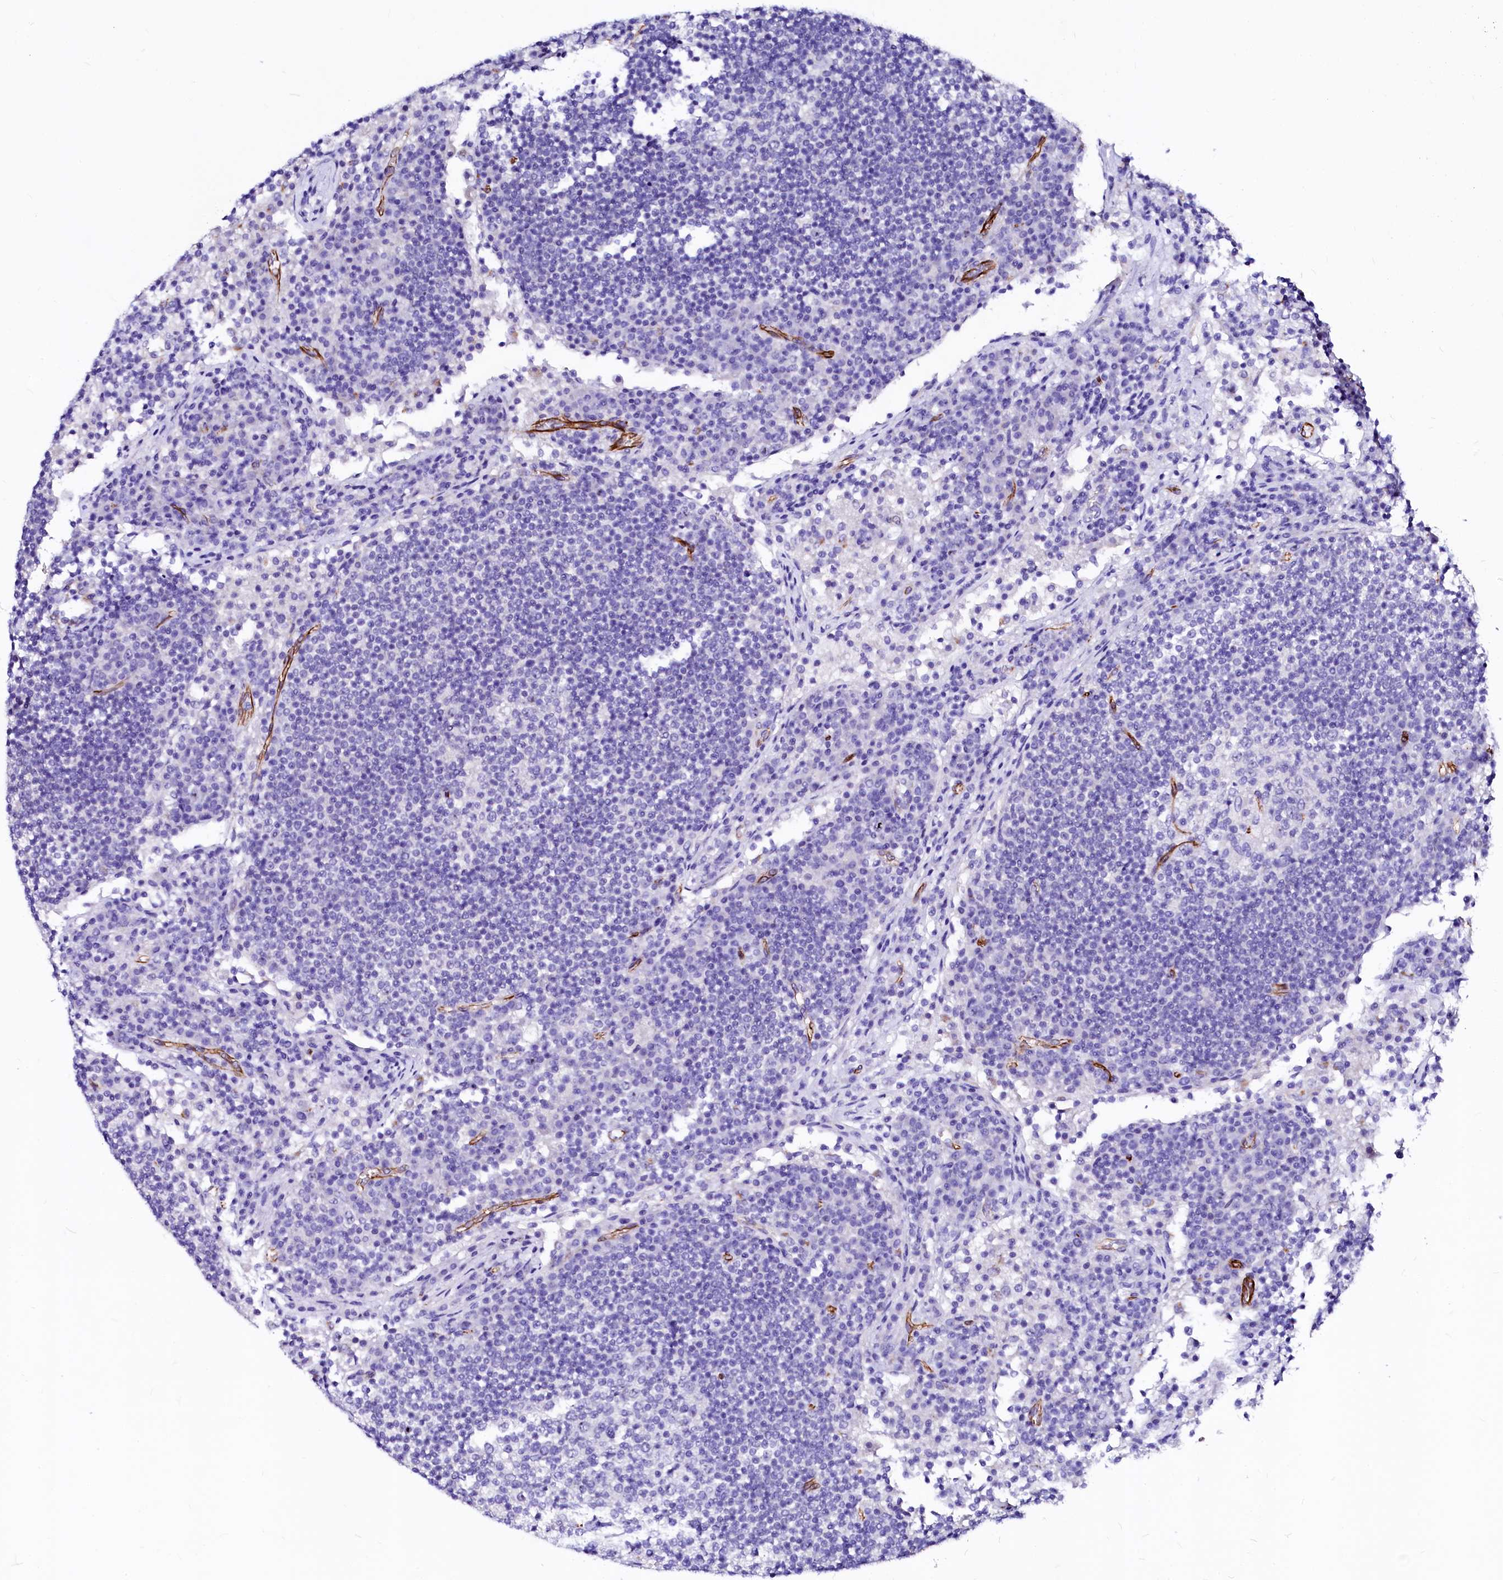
{"staining": {"intensity": "negative", "quantity": "none", "location": "none"}, "tissue": "lymph node", "cell_type": "Germinal center cells", "image_type": "normal", "snomed": [{"axis": "morphology", "description": "Normal tissue, NOS"}, {"axis": "topography", "description": "Lymph node"}], "caption": "Immunohistochemistry of normal lymph node displays no expression in germinal center cells.", "gene": "SFR1", "patient": {"sex": "female", "age": 53}}